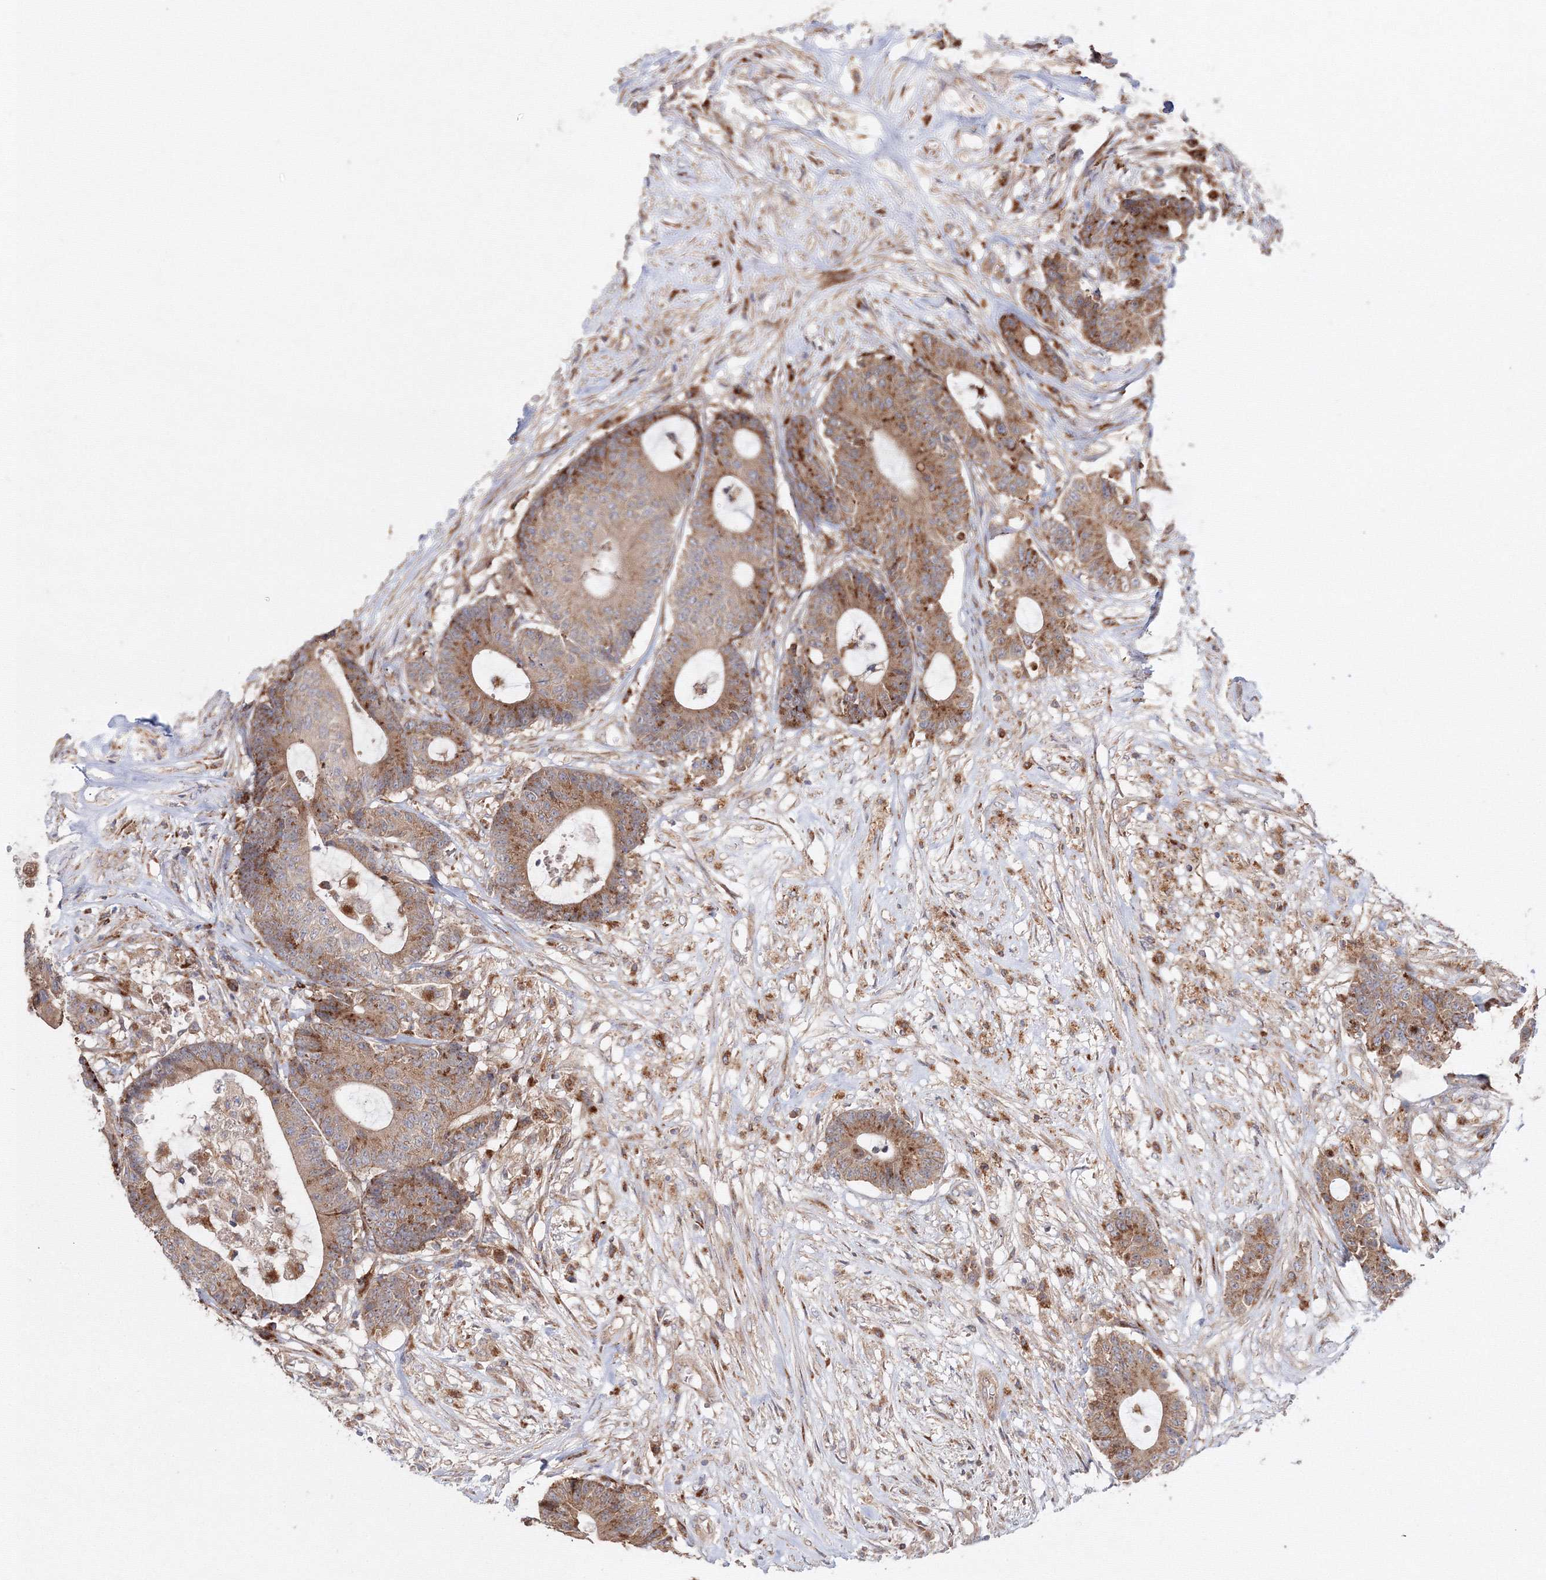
{"staining": {"intensity": "moderate", "quantity": ">75%", "location": "cytoplasmic/membranous"}, "tissue": "colorectal cancer", "cell_type": "Tumor cells", "image_type": "cancer", "snomed": [{"axis": "morphology", "description": "Adenocarcinoma, NOS"}, {"axis": "topography", "description": "Colon"}], "caption": "Approximately >75% of tumor cells in colorectal cancer (adenocarcinoma) exhibit moderate cytoplasmic/membranous protein staining as visualized by brown immunohistochemical staining.", "gene": "DDO", "patient": {"sex": "female", "age": 84}}